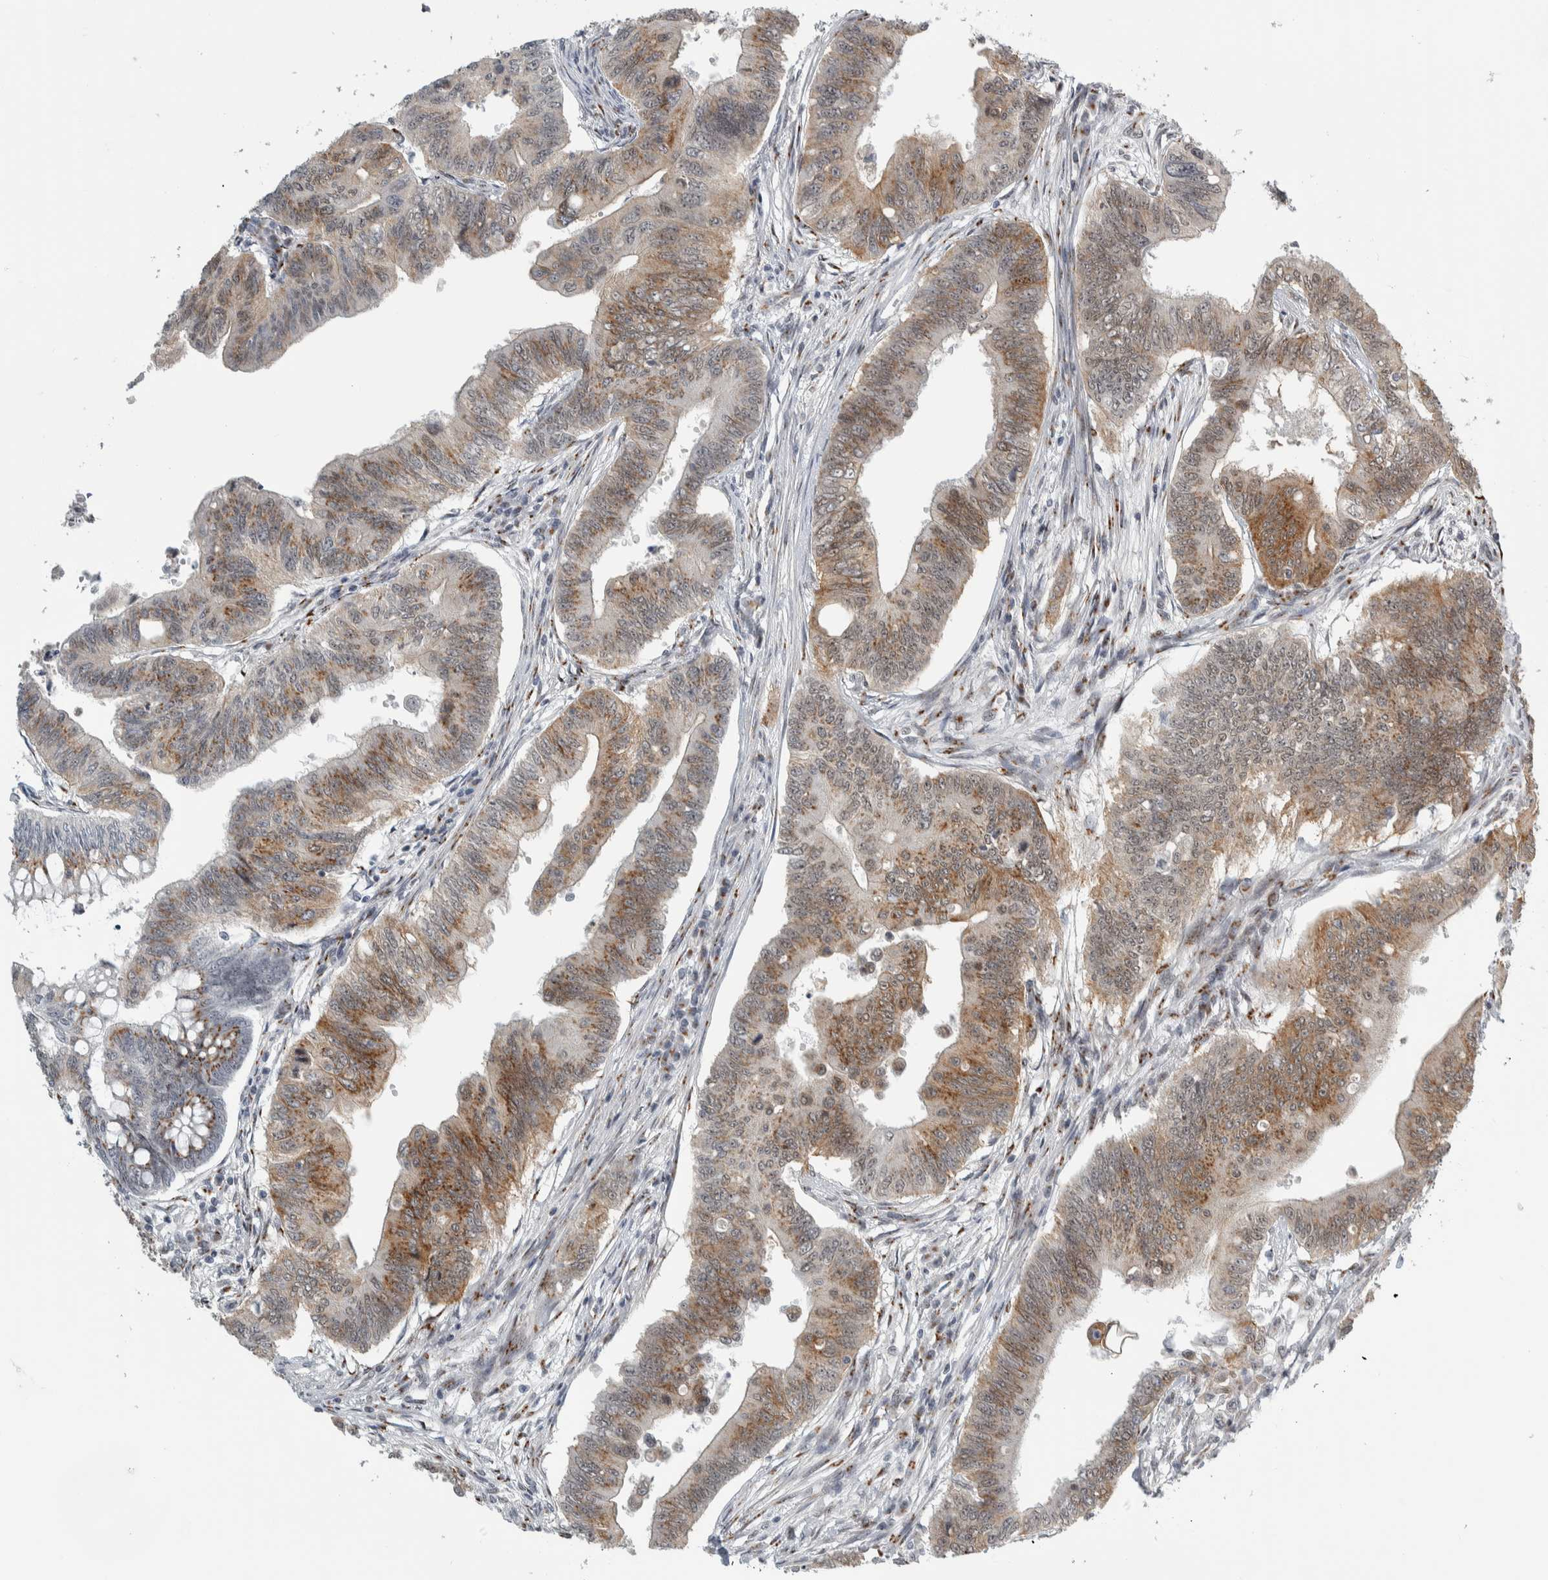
{"staining": {"intensity": "moderate", "quantity": ">75%", "location": "cytoplasmic/membranous"}, "tissue": "colorectal cancer", "cell_type": "Tumor cells", "image_type": "cancer", "snomed": [{"axis": "morphology", "description": "Adenoma, NOS"}, {"axis": "morphology", "description": "Adenocarcinoma, NOS"}, {"axis": "topography", "description": "Colon"}], "caption": "Immunohistochemical staining of human colorectal adenocarcinoma demonstrates medium levels of moderate cytoplasmic/membranous expression in about >75% of tumor cells. Immunohistochemistry stains the protein of interest in brown and the nuclei are stained blue.", "gene": "ZMYND8", "patient": {"sex": "male", "age": 79}}